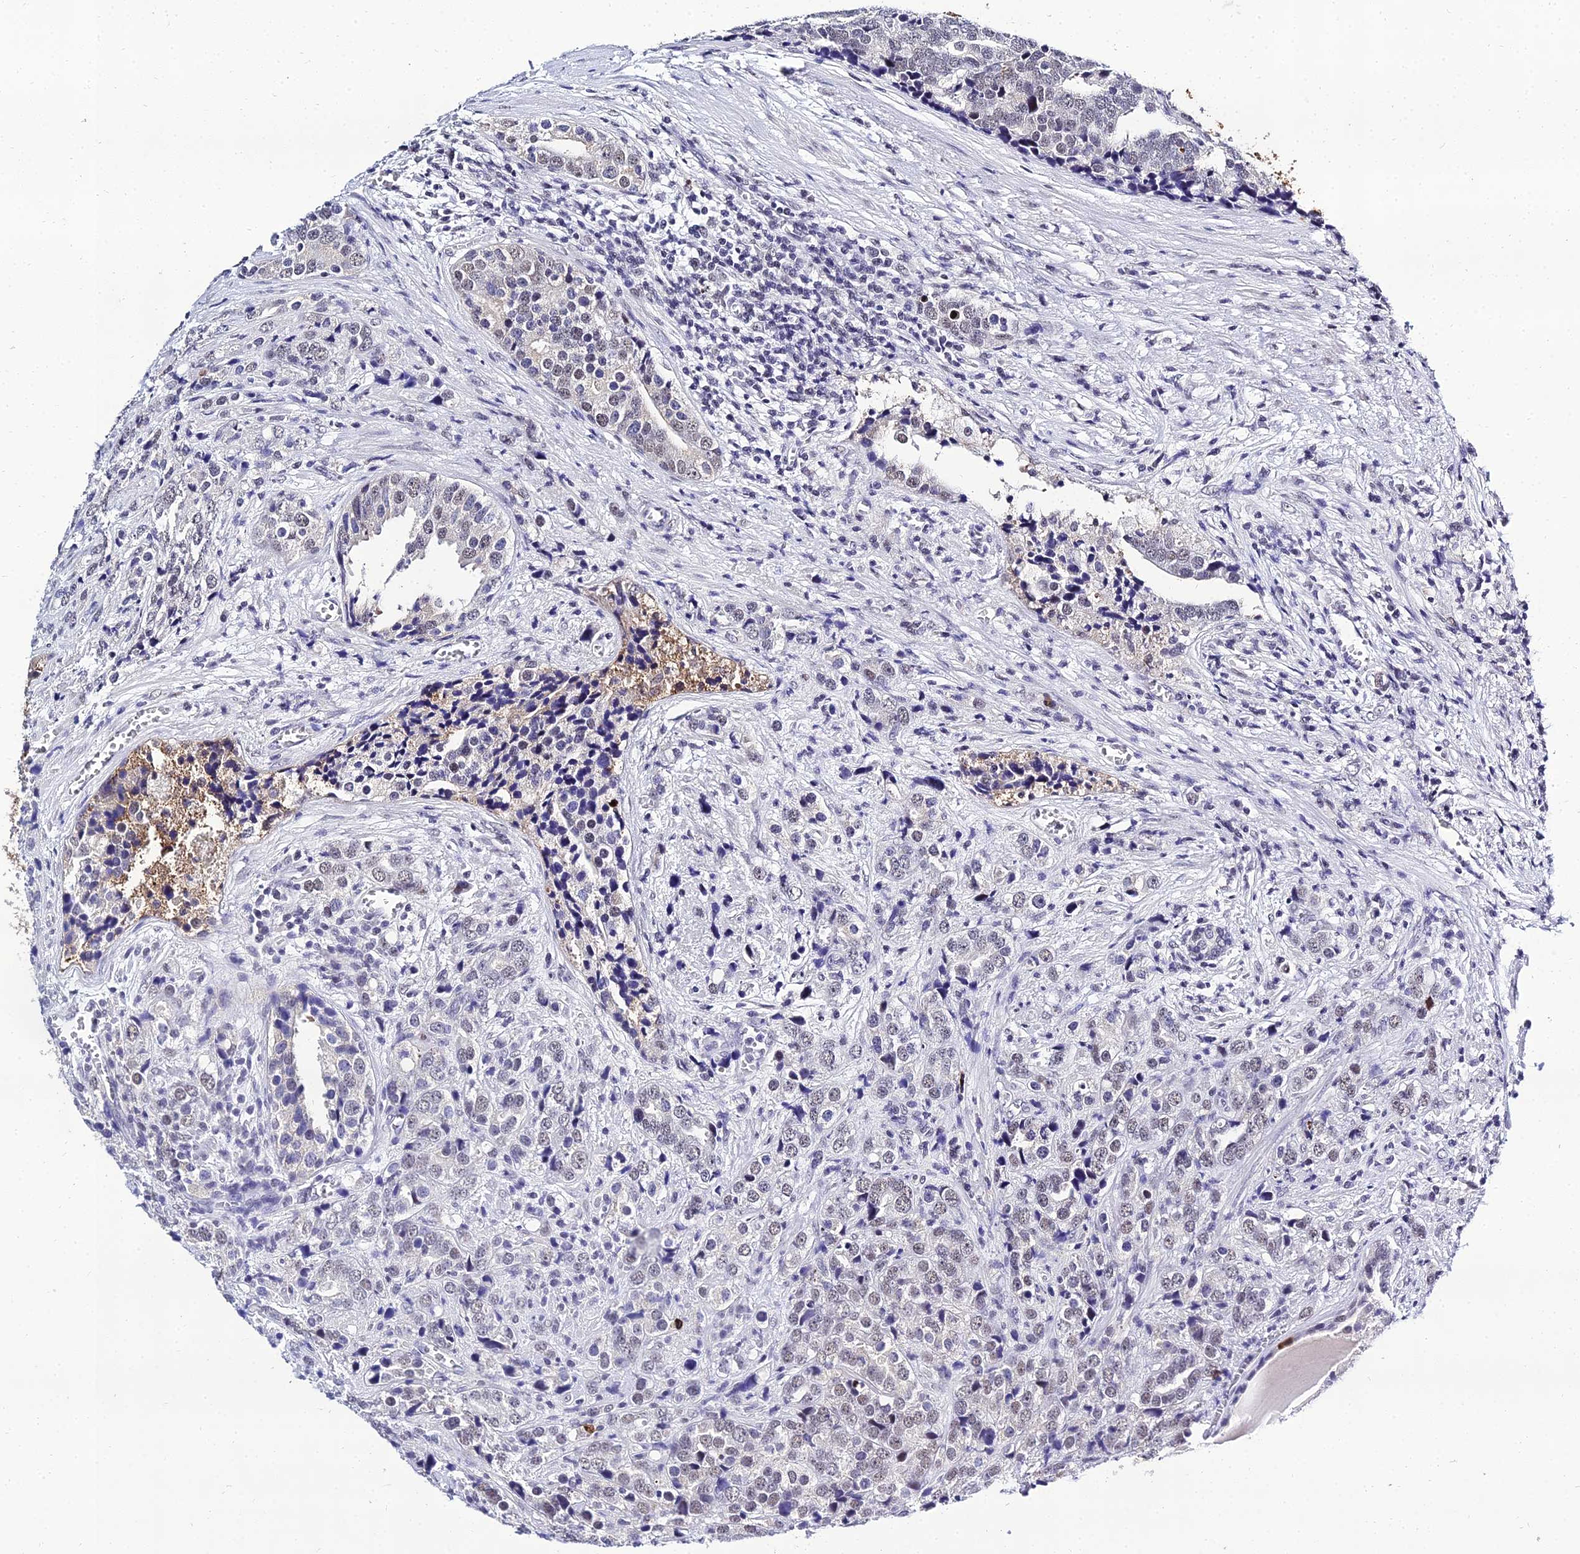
{"staining": {"intensity": "weak", "quantity": "<25%", "location": "nuclear"}, "tissue": "prostate cancer", "cell_type": "Tumor cells", "image_type": "cancer", "snomed": [{"axis": "morphology", "description": "Adenocarcinoma, High grade"}, {"axis": "topography", "description": "Prostate"}], "caption": "IHC image of human prostate high-grade adenocarcinoma stained for a protein (brown), which reveals no expression in tumor cells.", "gene": "PPP4R2", "patient": {"sex": "male", "age": 71}}